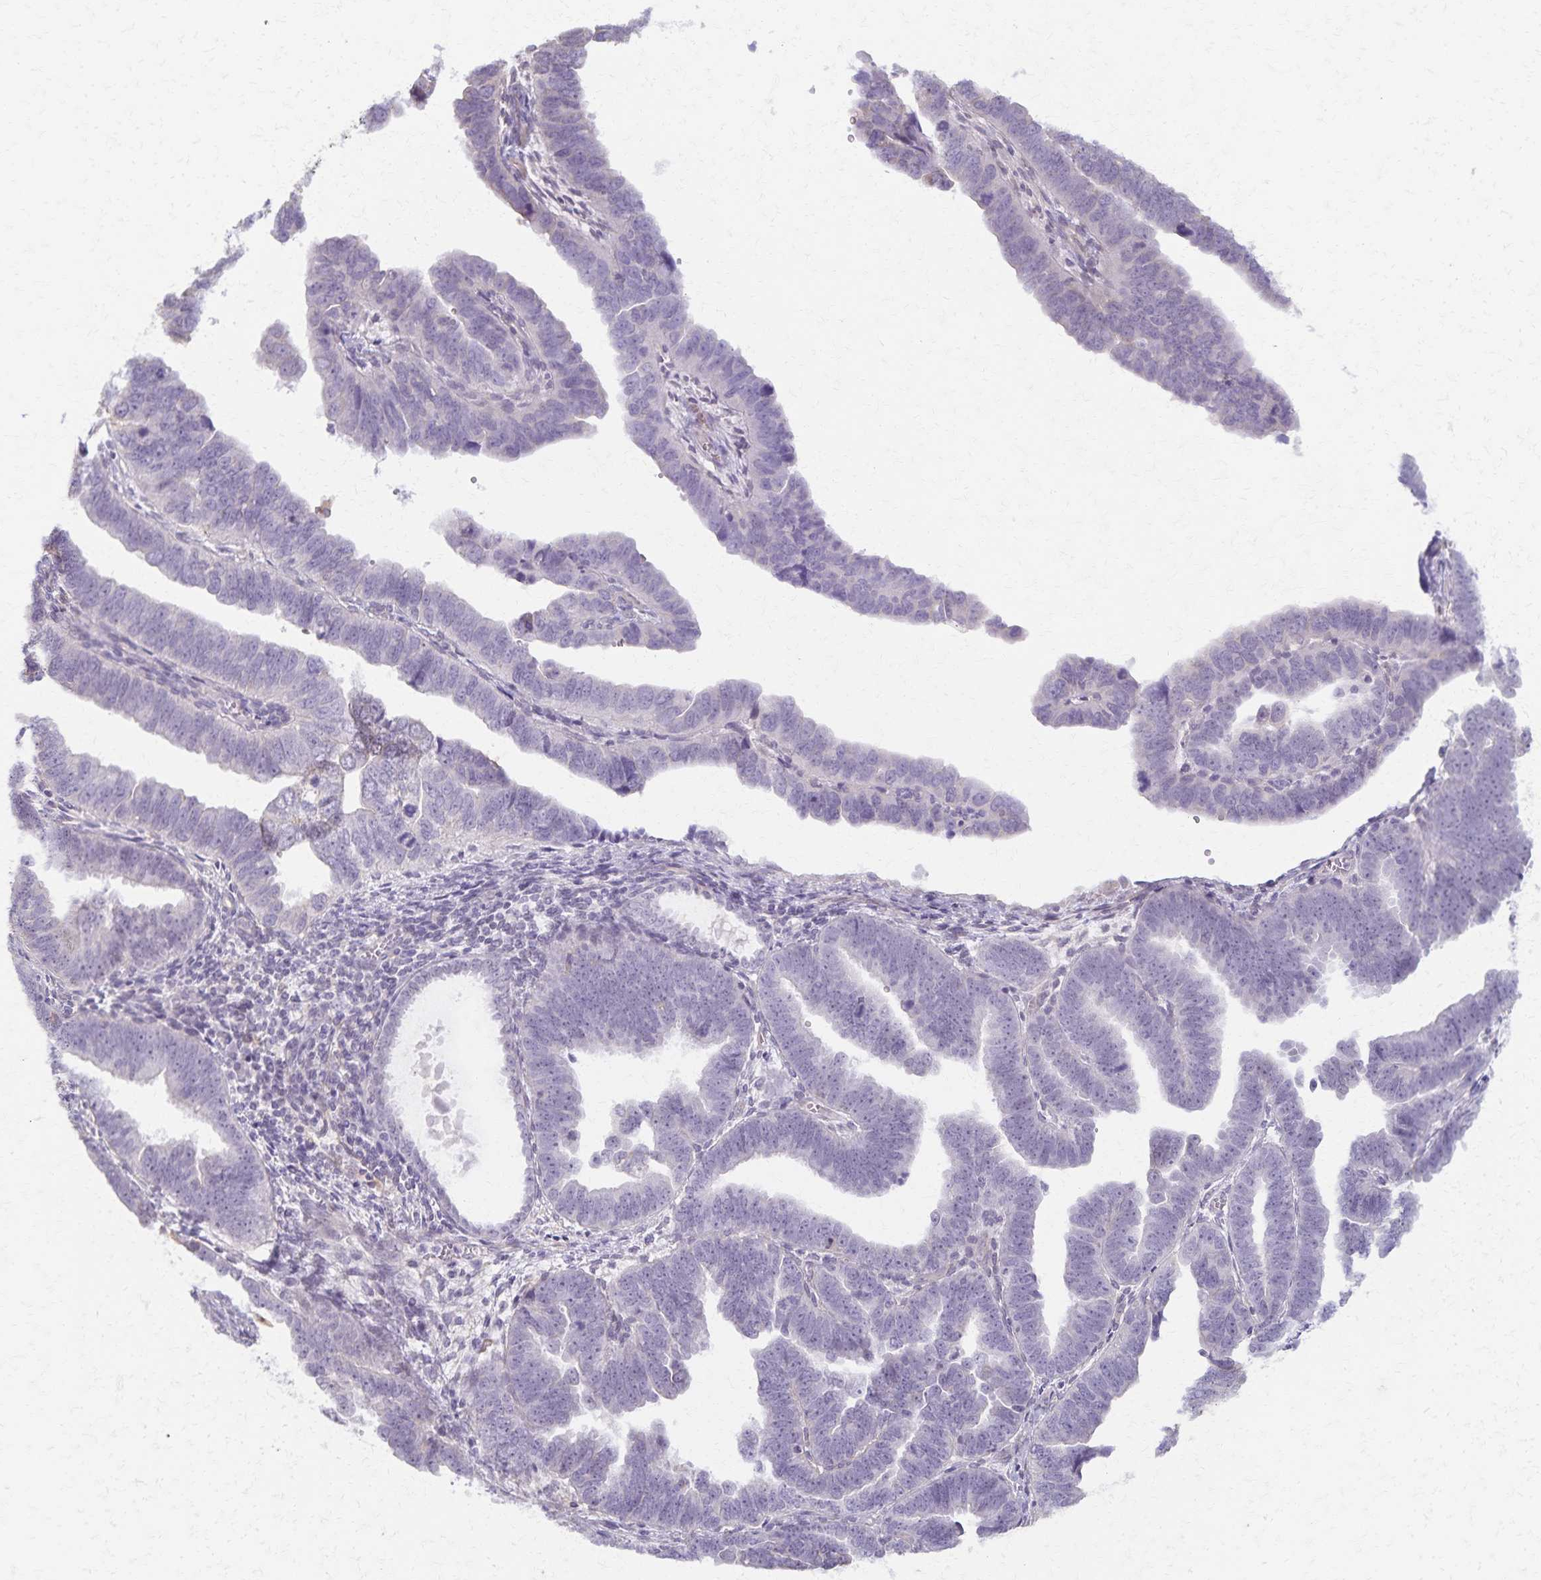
{"staining": {"intensity": "negative", "quantity": "none", "location": "none"}, "tissue": "endometrial cancer", "cell_type": "Tumor cells", "image_type": "cancer", "snomed": [{"axis": "morphology", "description": "Adenocarcinoma, NOS"}, {"axis": "topography", "description": "Endometrium"}], "caption": "The micrograph shows no significant positivity in tumor cells of endometrial adenocarcinoma.", "gene": "KISS1", "patient": {"sex": "female", "age": 75}}